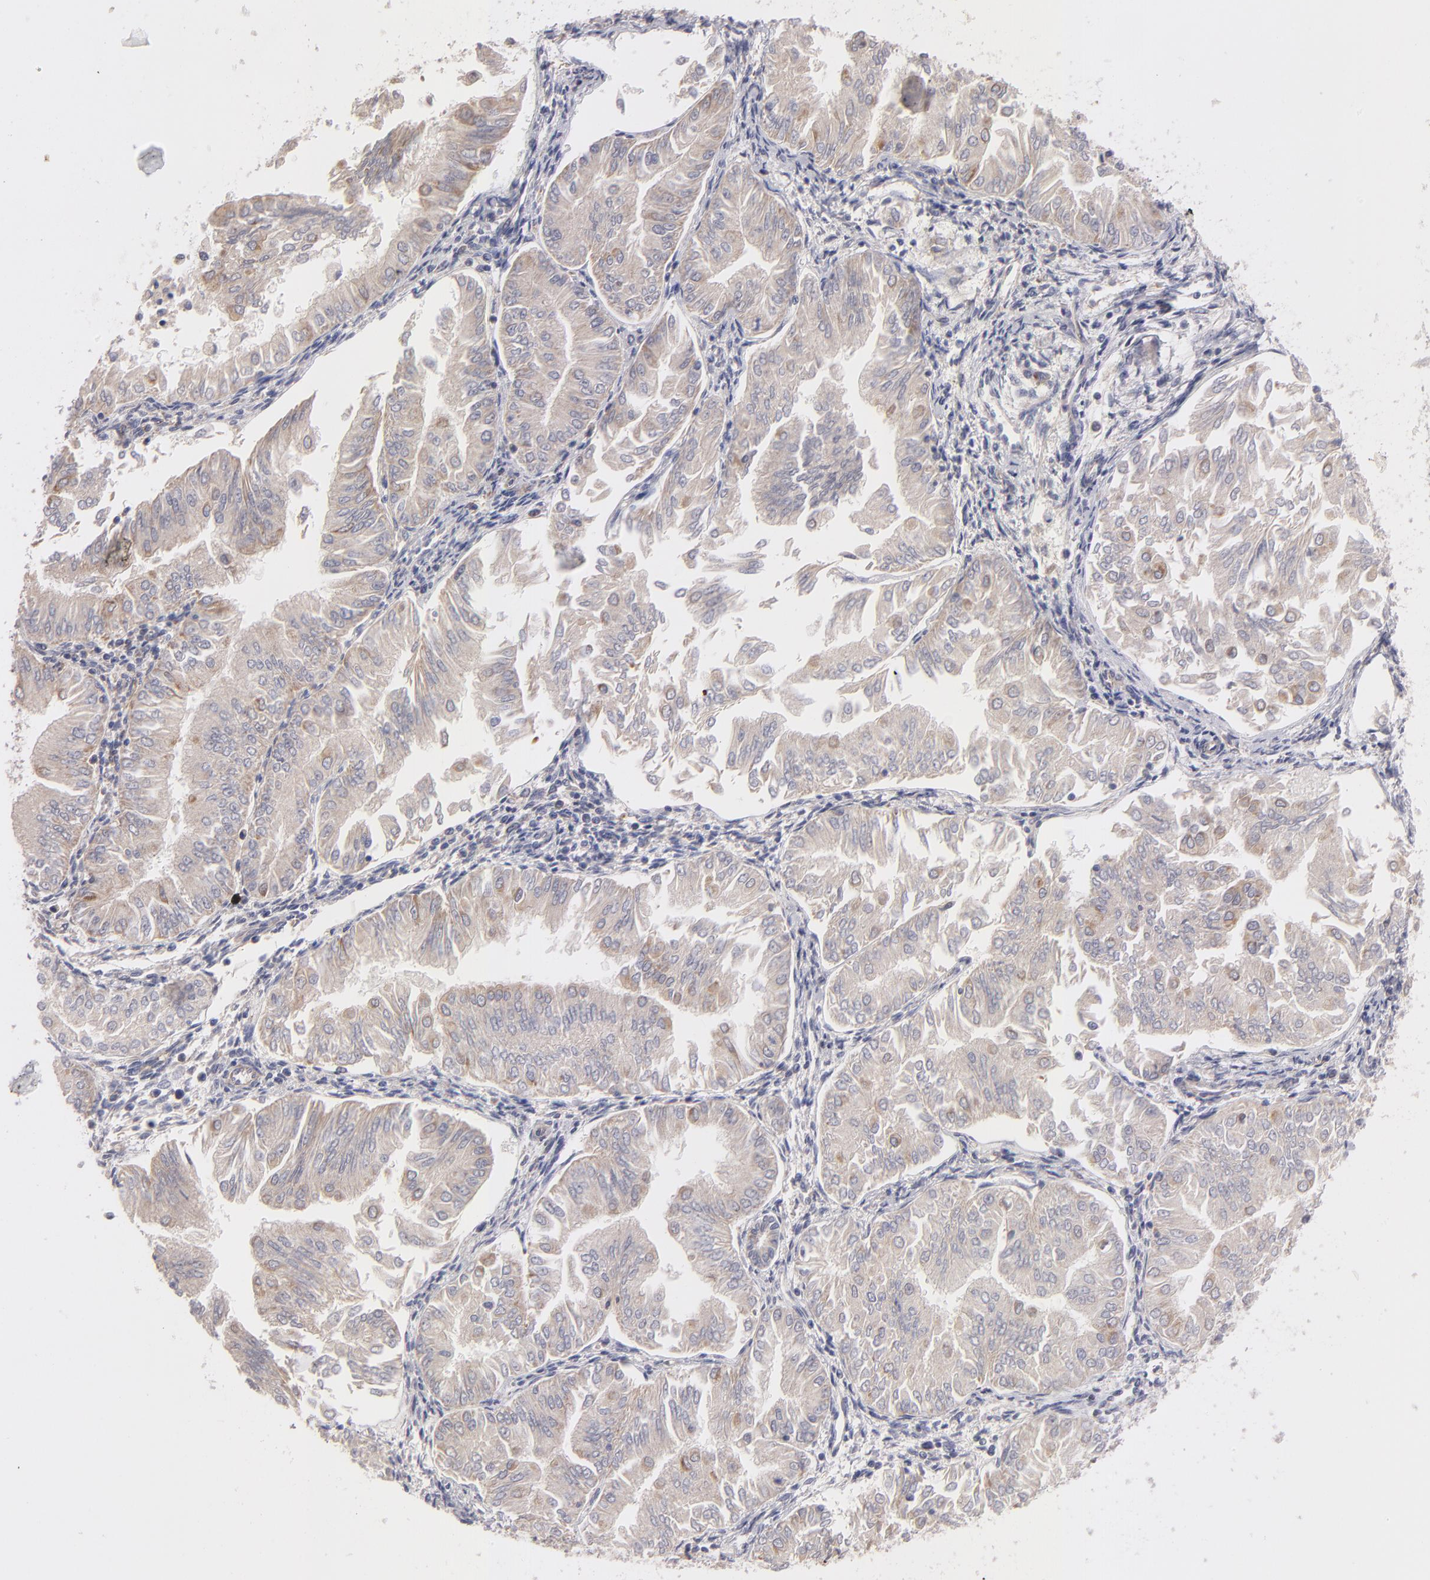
{"staining": {"intensity": "weak", "quantity": ">75%", "location": "cytoplasmic/membranous"}, "tissue": "endometrial cancer", "cell_type": "Tumor cells", "image_type": "cancer", "snomed": [{"axis": "morphology", "description": "Adenocarcinoma, NOS"}, {"axis": "topography", "description": "Endometrium"}], "caption": "A high-resolution photomicrograph shows immunohistochemistry staining of endometrial adenocarcinoma, which shows weak cytoplasmic/membranous expression in about >75% of tumor cells.", "gene": "HCCS", "patient": {"sex": "female", "age": 53}}